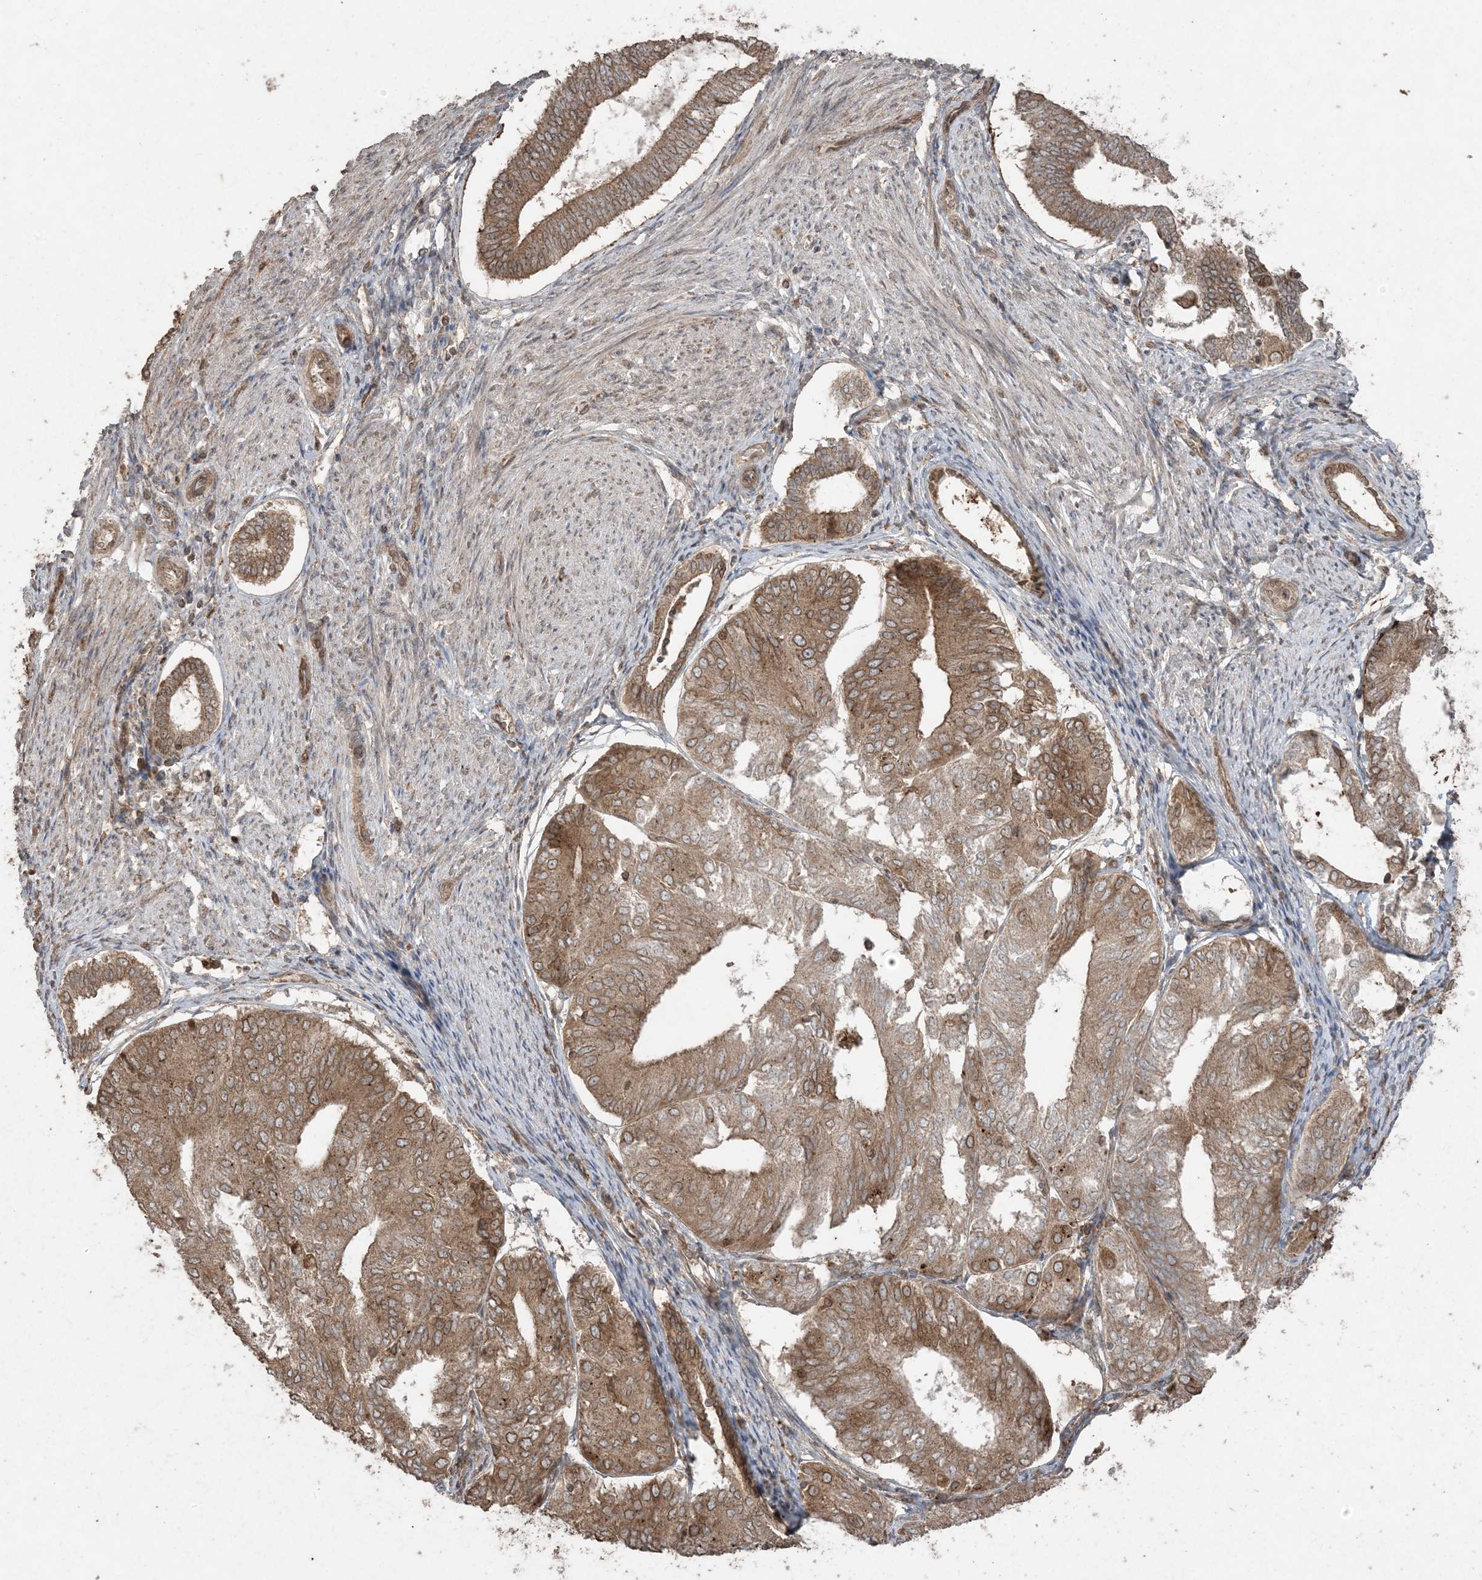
{"staining": {"intensity": "moderate", "quantity": ">75%", "location": "cytoplasmic/membranous,nuclear"}, "tissue": "endometrial cancer", "cell_type": "Tumor cells", "image_type": "cancer", "snomed": [{"axis": "morphology", "description": "Adenocarcinoma, NOS"}, {"axis": "topography", "description": "Endometrium"}], "caption": "Human endometrial cancer (adenocarcinoma) stained for a protein (brown) exhibits moderate cytoplasmic/membranous and nuclear positive positivity in about >75% of tumor cells.", "gene": "DDX19B", "patient": {"sex": "female", "age": 81}}